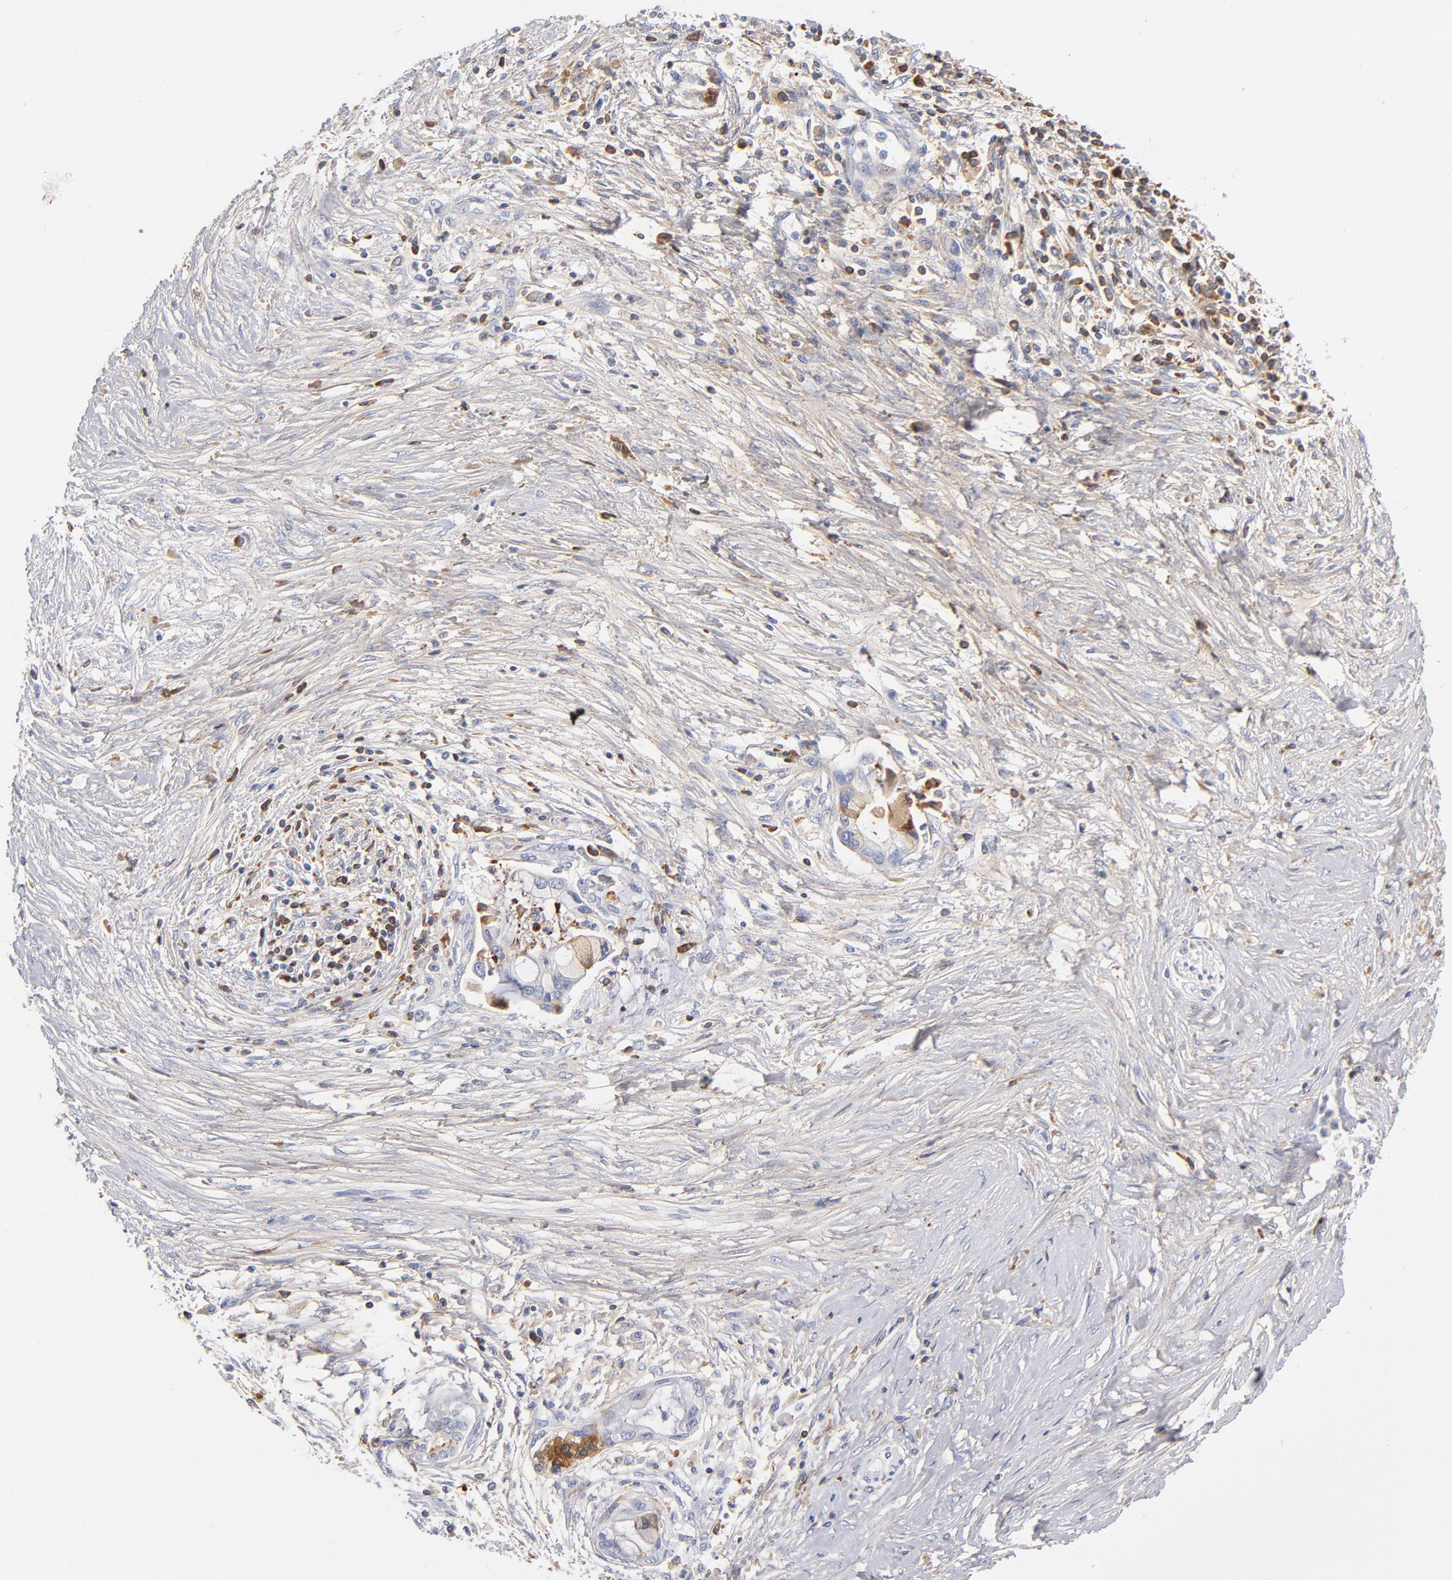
{"staining": {"intensity": "negative", "quantity": "none", "location": "none"}, "tissue": "pancreatic cancer", "cell_type": "Tumor cells", "image_type": "cancer", "snomed": [{"axis": "morphology", "description": "Adenocarcinoma, NOS"}, {"axis": "topography", "description": "Pancreas"}], "caption": "There is no significant staining in tumor cells of pancreatic adenocarcinoma.", "gene": "C3", "patient": {"sex": "female", "age": 59}}